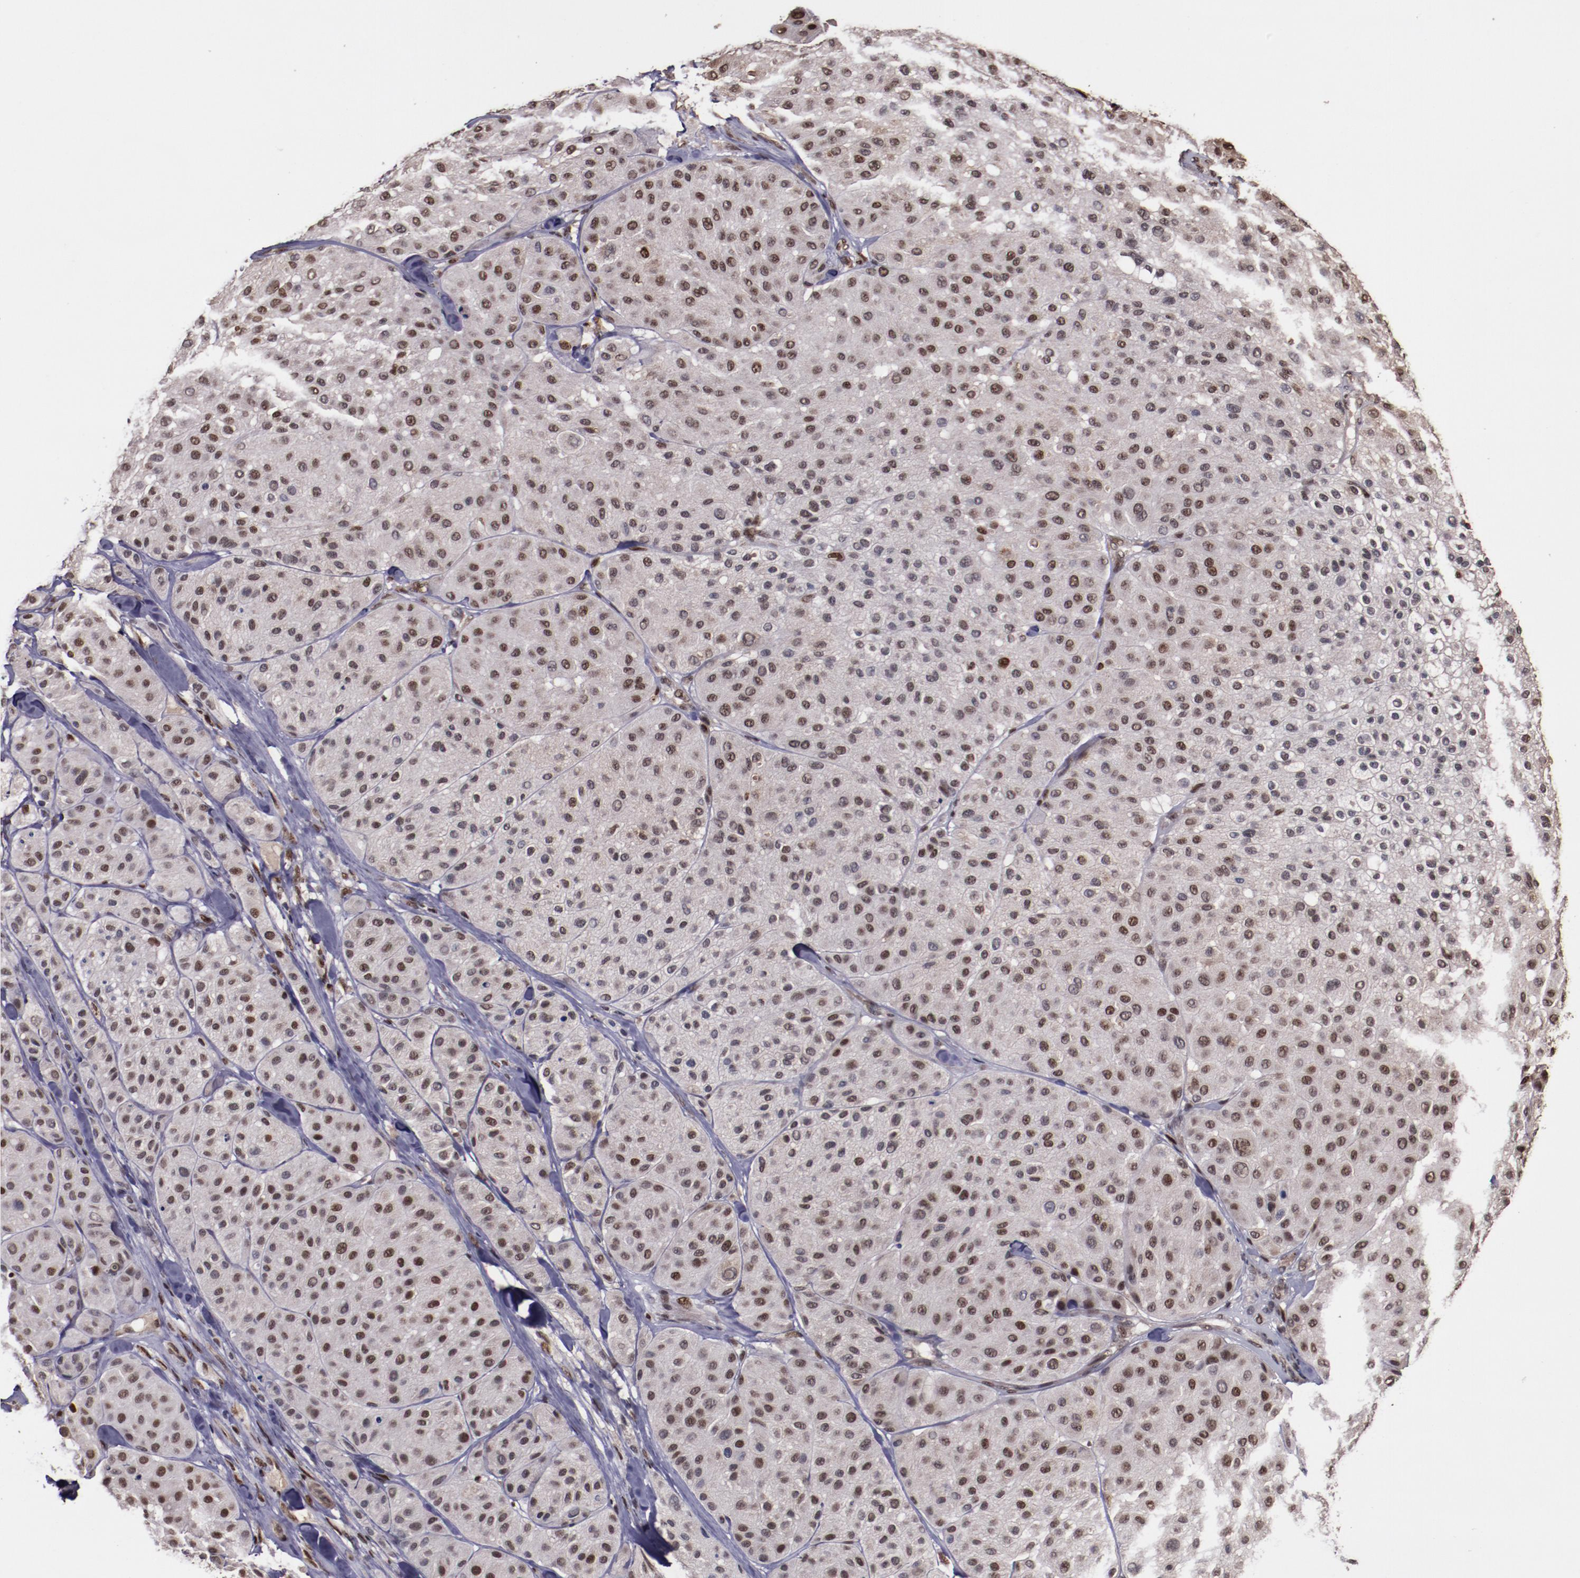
{"staining": {"intensity": "moderate", "quantity": "25%-75%", "location": "nuclear"}, "tissue": "melanoma", "cell_type": "Tumor cells", "image_type": "cancer", "snomed": [{"axis": "morphology", "description": "Normal tissue, NOS"}, {"axis": "morphology", "description": "Malignant melanoma, Metastatic site"}, {"axis": "topography", "description": "Skin"}], "caption": "Tumor cells demonstrate medium levels of moderate nuclear positivity in approximately 25%-75% of cells in human malignant melanoma (metastatic site). The protein of interest is shown in brown color, while the nuclei are stained blue.", "gene": "CHEK2", "patient": {"sex": "male", "age": 41}}